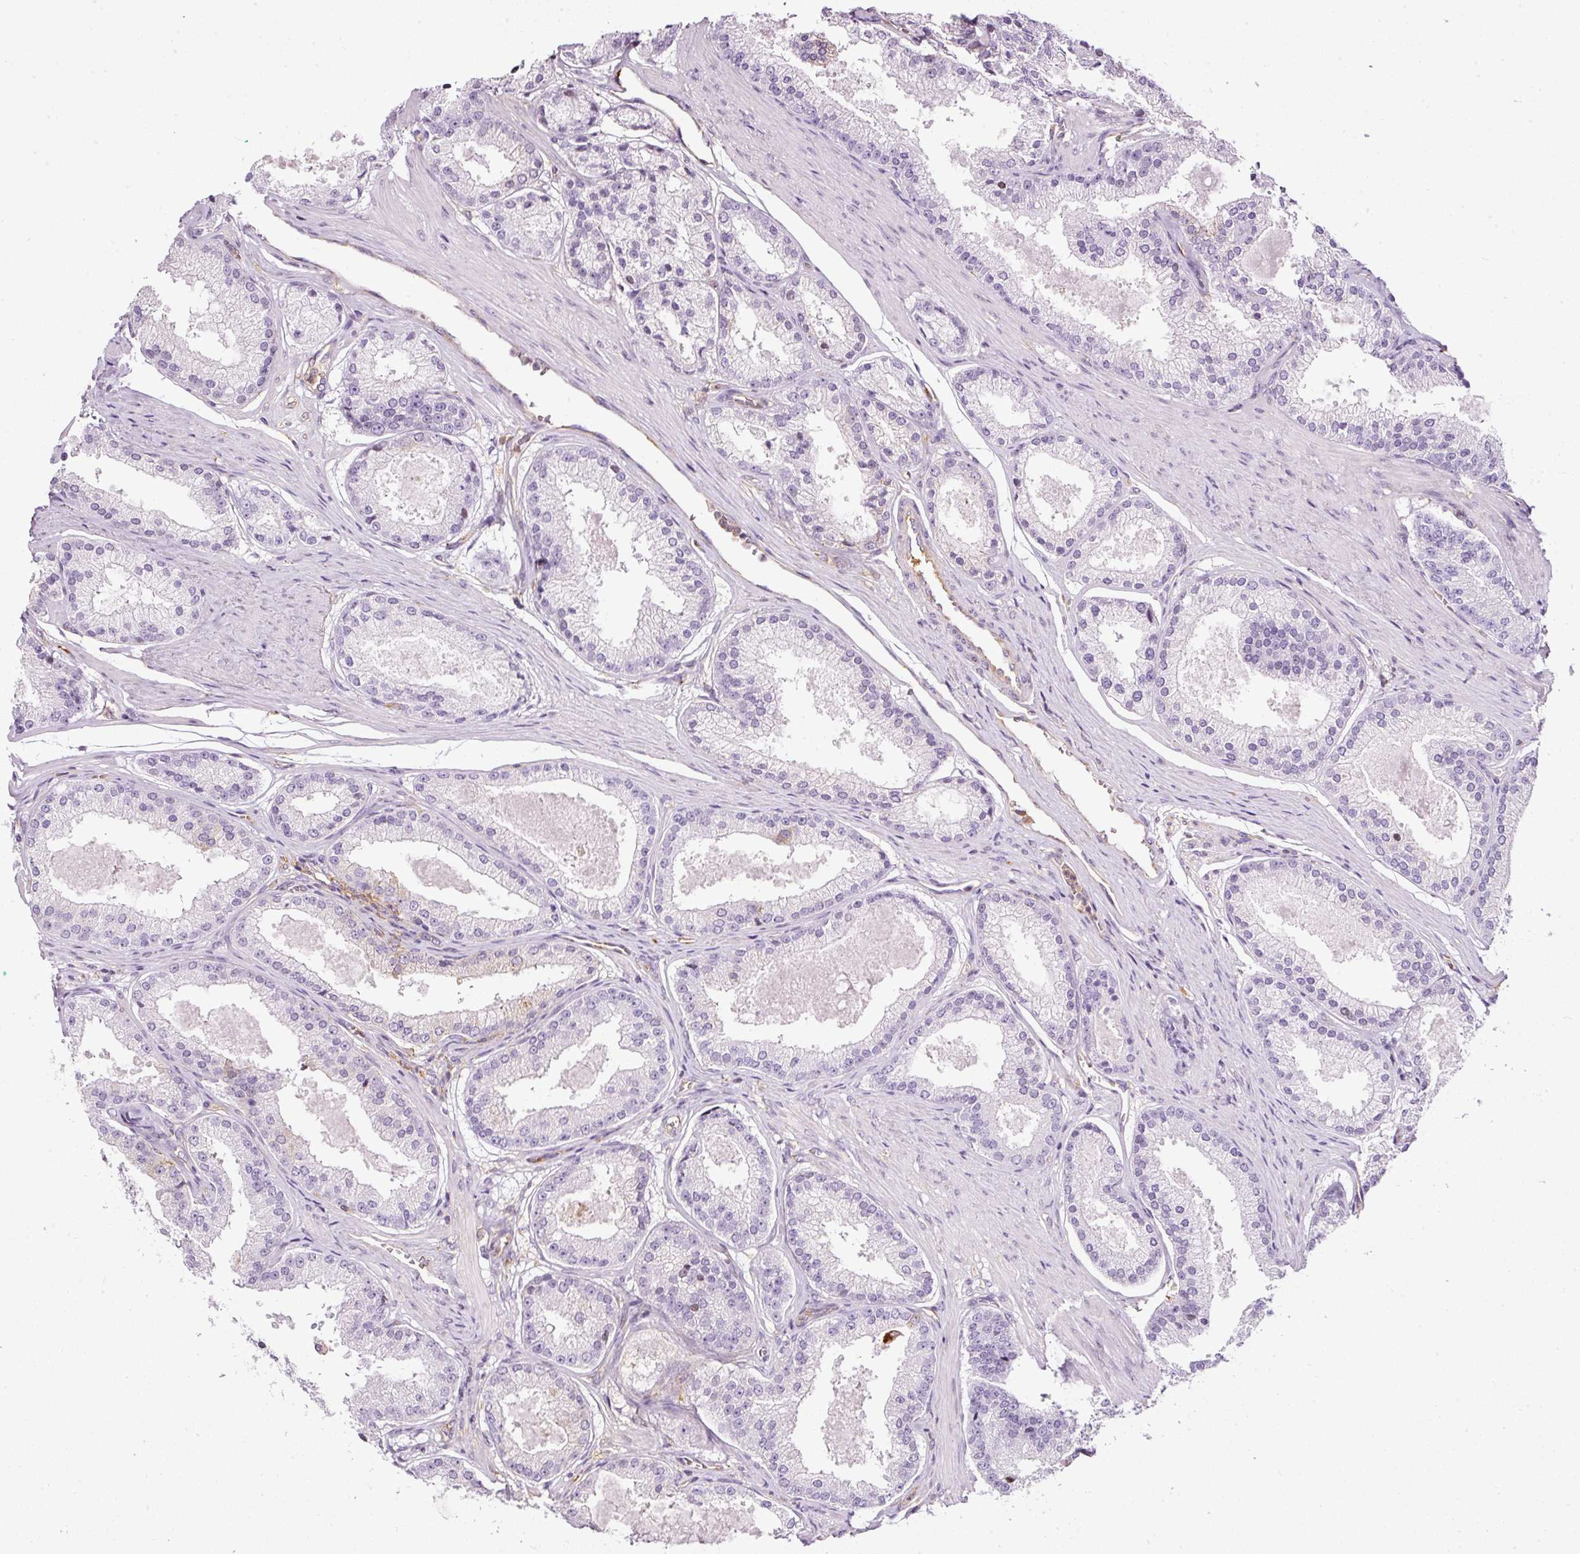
{"staining": {"intensity": "negative", "quantity": "none", "location": "none"}, "tissue": "prostate cancer", "cell_type": "Tumor cells", "image_type": "cancer", "snomed": [{"axis": "morphology", "description": "Adenocarcinoma, Low grade"}, {"axis": "topography", "description": "Prostate"}], "caption": "A high-resolution photomicrograph shows immunohistochemistry (IHC) staining of prostate low-grade adenocarcinoma, which shows no significant staining in tumor cells.", "gene": "SCNM1", "patient": {"sex": "male", "age": 59}}